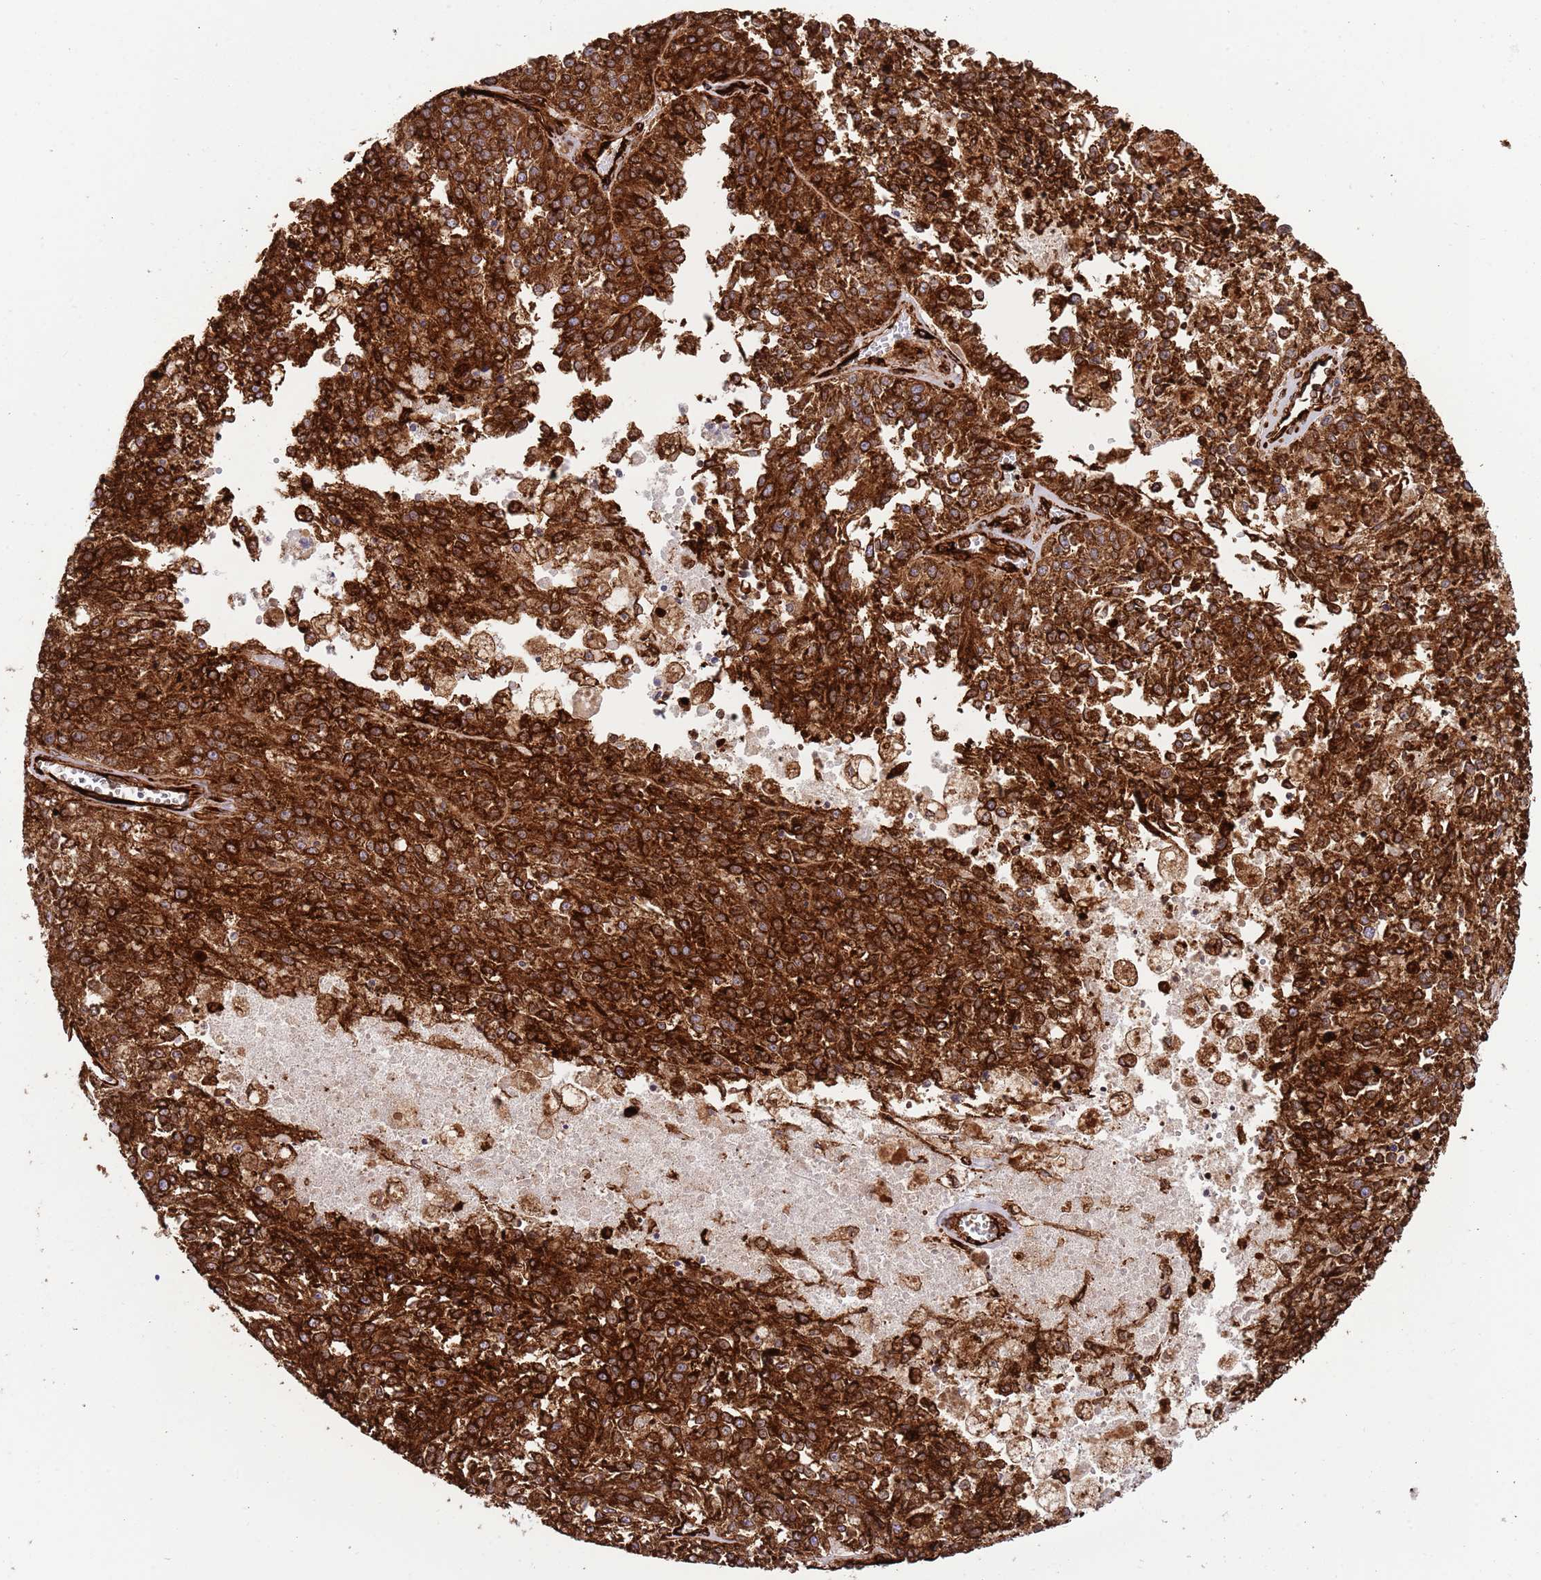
{"staining": {"intensity": "strong", "quantity": ">75%", "location": "cytoplasmic/membranous"}, "tissue": "melanoma", "cell_type": "Tumor cells", "image_type": "cancer", "snomed": [{"axis": "morphology", "description": "Malignant melanoma, NOS"}, {"axis": "topography", "description": "Skin"}], "caption": "Immunohistochemical staining of human malignant melanoma reveals high levels of strong cytoplasmic/membranous protein staining in approximately >75% of tumor cells. The protein is shown in brown color, while the nuclei are stained blue.", "gene": "KBTBD7", "patient": {"sex": "female", "age": 64}}